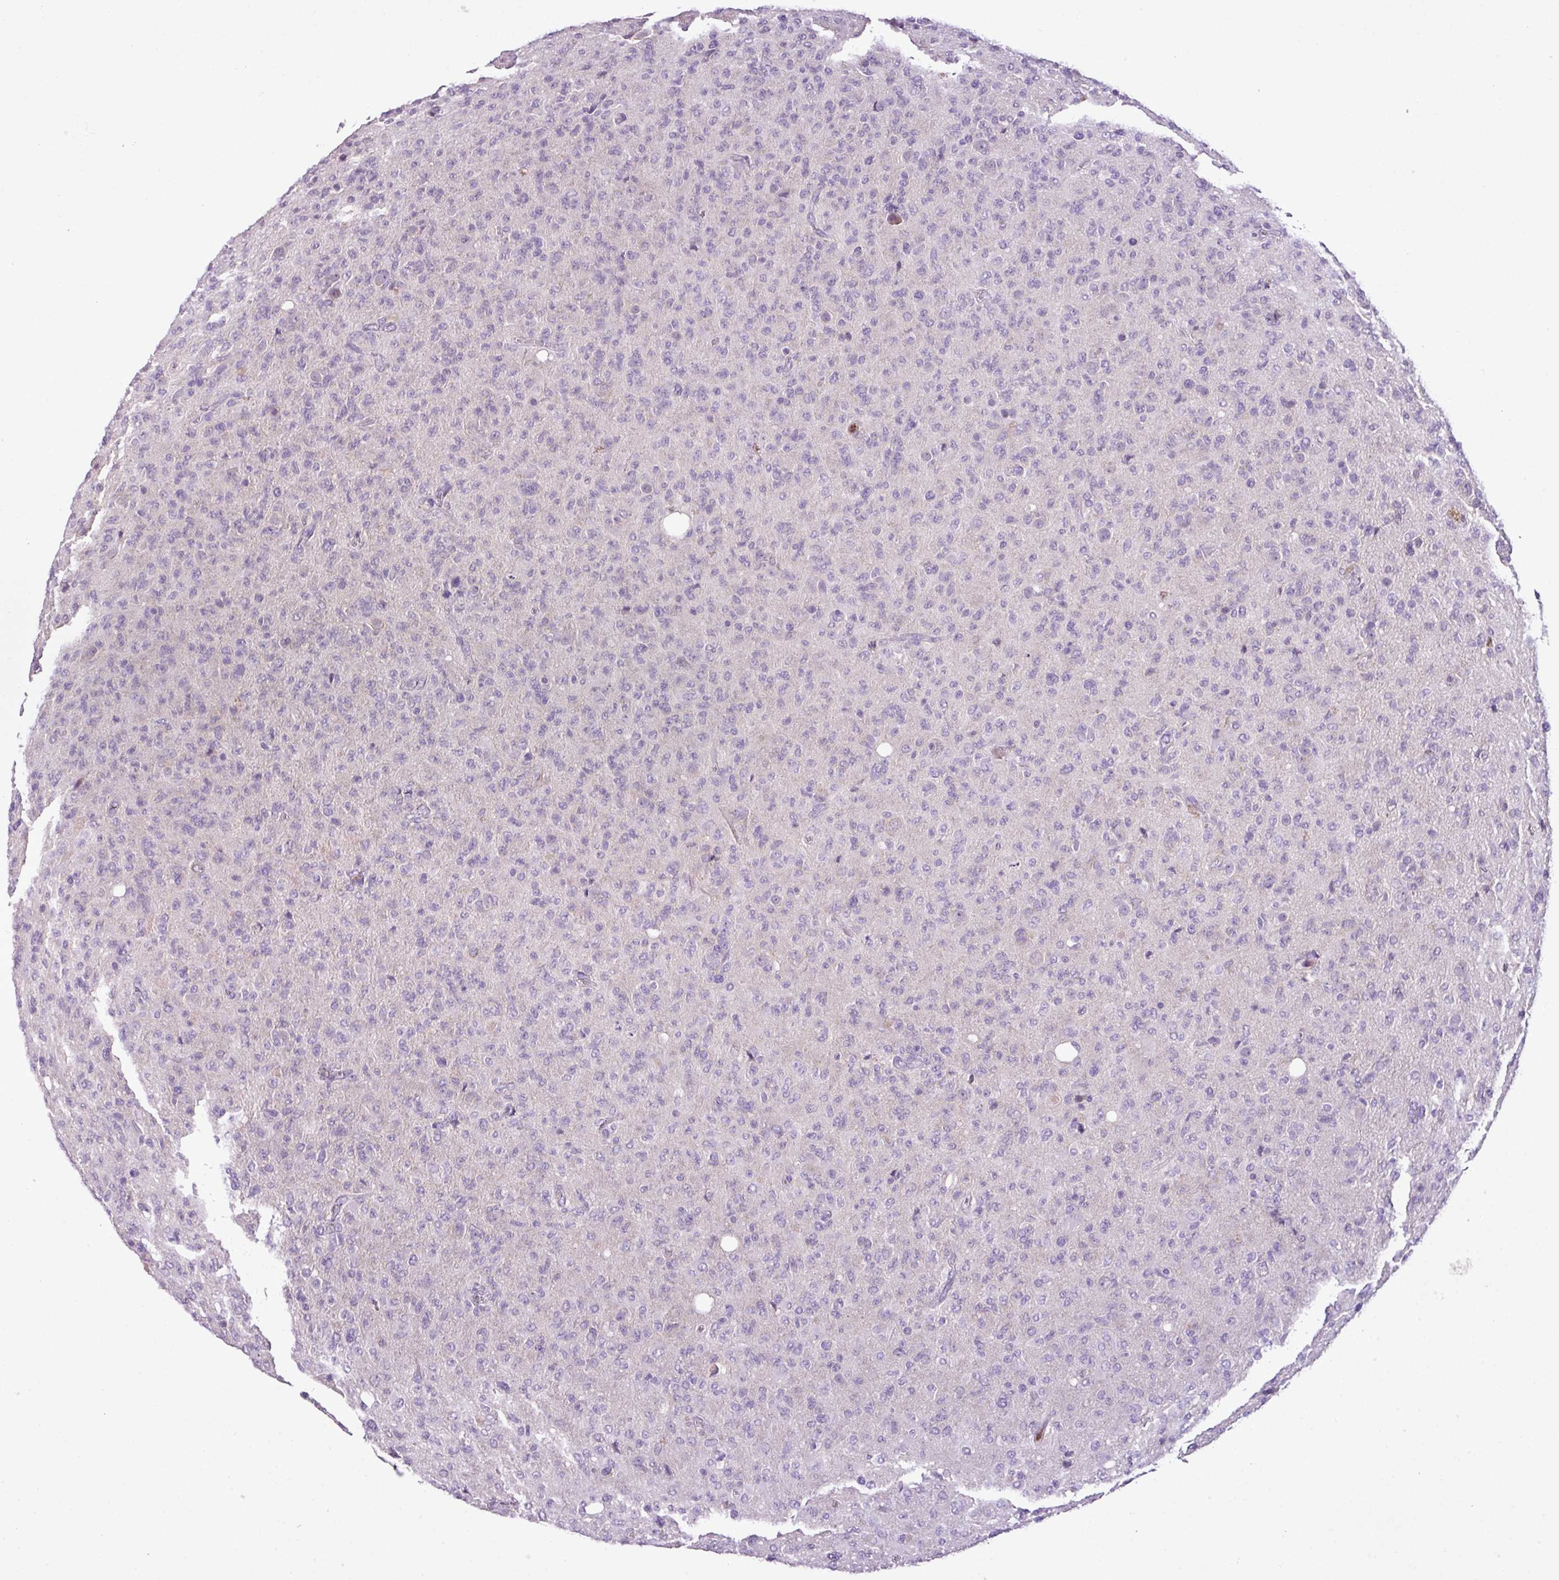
{"staining": {"intensity": "negative", "quantity": "none", "location": "none"}, "tissue": "glioma", "cell_type": "Tumor cells", "image_type": "cancer", "snomed": [{"axis": "morphology", "description": "Glioma, malignant, High grade"}, {"axis": "topography", "description": "Brain"}], "caption": "Glioma was stained to show a protein in brown. There is no significant staining in tumor cells. Nuclei are stained in blue.", "gene": "HTR3E", "patient": {"sex": "female", "age": 57}}